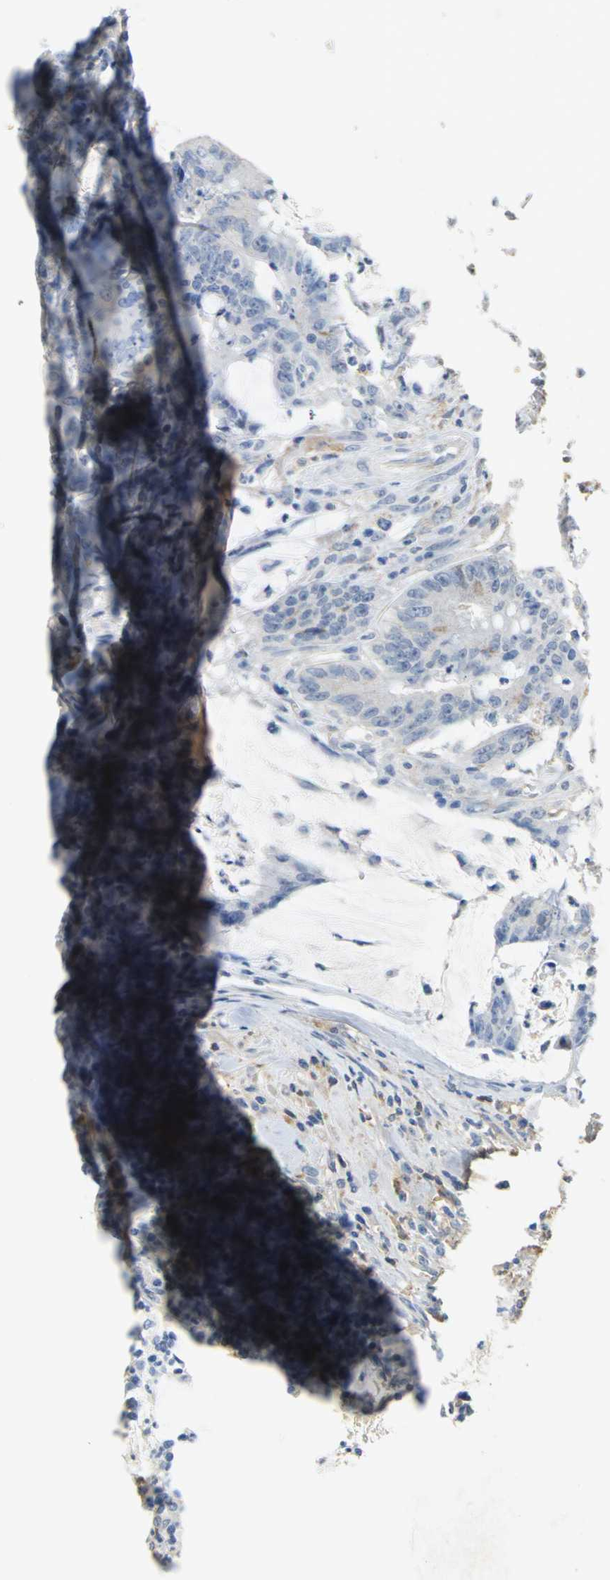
{"staining": {"intensity": "moderate", "quantity": "<25%", "location": "cytoplasmic/membranous"}, "tissue": "colorectal cancer", "cell_type": "Tumor cells", "image_type": "cancer", "snomed": [{"axis": "morphology", "description": "Adenocarcinoma, NOS"}, {"axis": "topography", "description": "Colon"}], "caption": "Protein staining by IHC exhibits moderate cytoplasmic/membranous expression in about <25% of tumor cells in colorectal cancer.", "gene": "GYG2", "patient": {"sex": "male", "age": 45}}